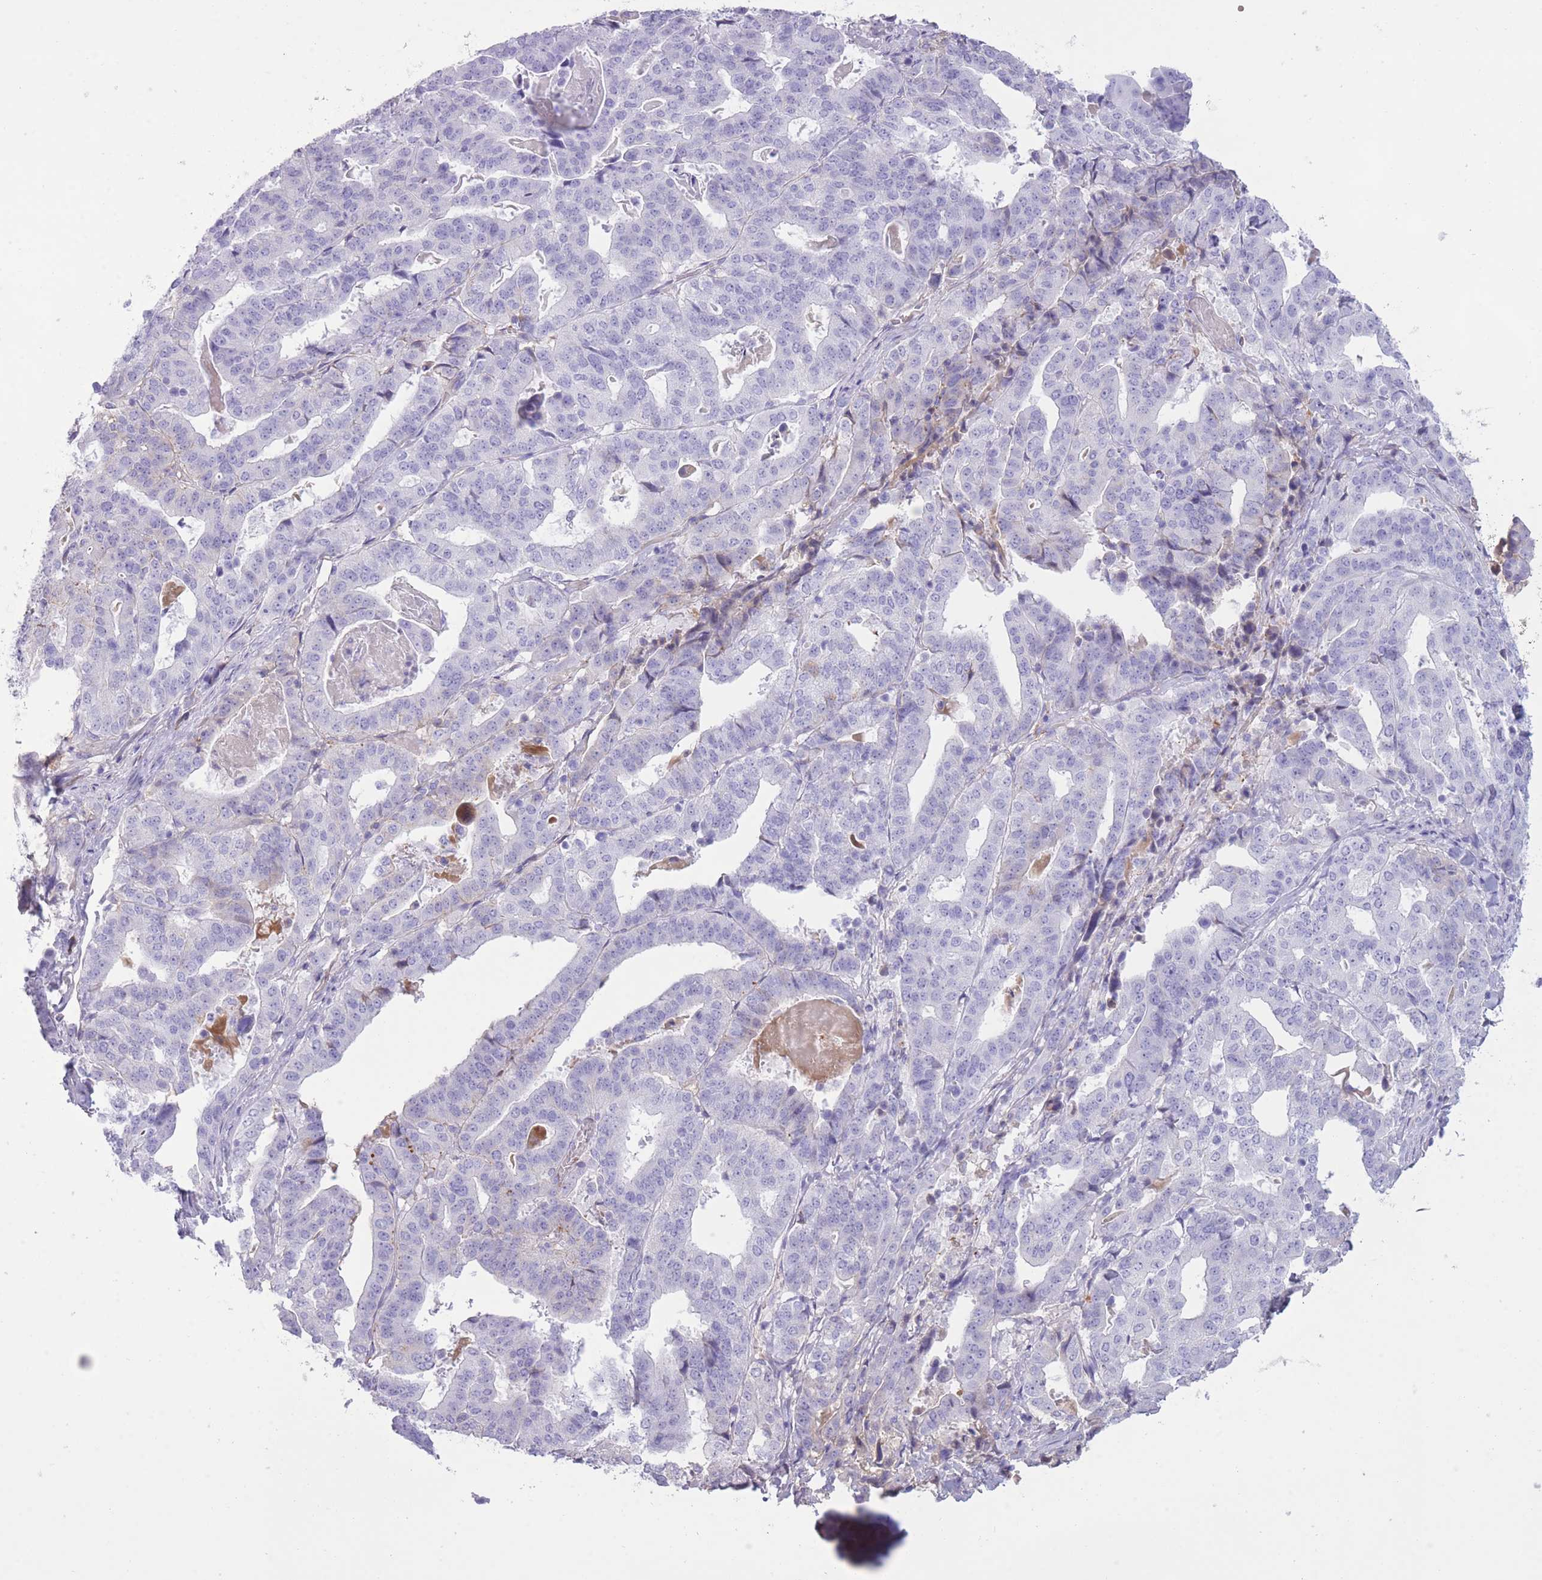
{"staining": {"intensity": "negative", "quantity": "none", "location": "none"}, "tissue": "stomach cancer", "cell_type": "Tumor cells", "image_type": "cancer", "snomed": [{"axis": "morphology", "description": "Adenocarcinoma, NOS"}, {"axis": "topography", "description": "Stomach"}], "caption": "Immunohistochemistry image of neoplastic tissue: human adenocarcinoma (stomach) stained with DAB (3,3'-diaminobenzidine) exhibits no significant protein positivity in tumor cells.", "gene": "AP3S2", "patient": {"sex": "male", "age": 48}}